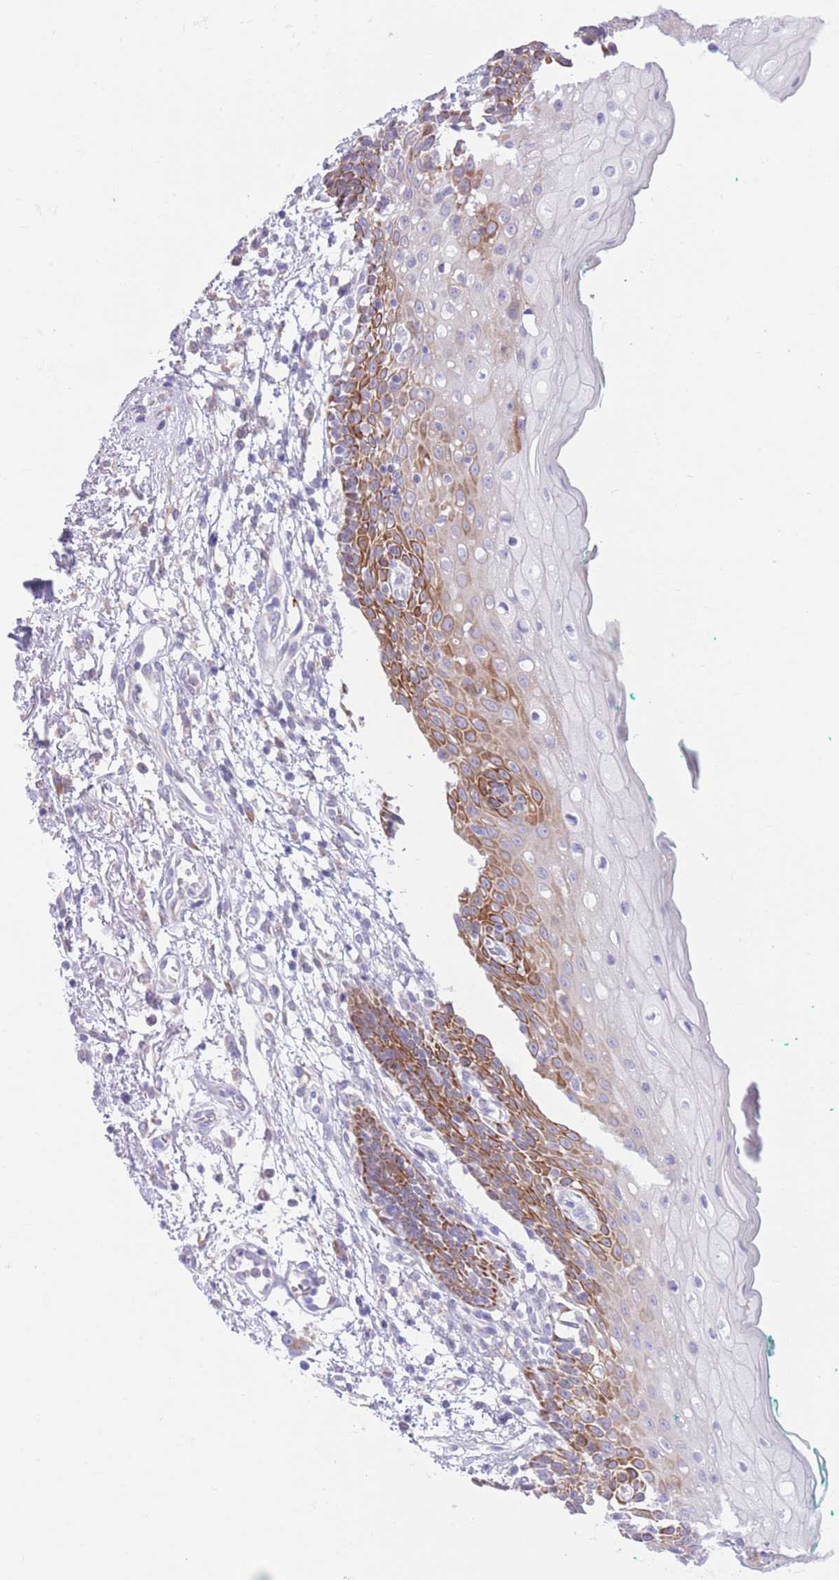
{"staining": {"intensity": "strong", "quantity": "<25%", "location": "cytoplasmic/membranous"}, "tissue": "oral mucosa", "cell_type": "Squamous epithelial cells", "image_type": "normal", "snomed": [{"axis": "morphology", "description": "Normal tissue, NOS"}, {"axis": "morphology", "description": "Squamous cell carcinoma, NOS"}, {"axis": "topography", "description": "Oral tissue"}, {"axis": "topography", "description": "Tounge, NOS"}, {"axis": "topography", "description": "Head-Neck"}], "caption": "Oral mucosa was stained to show a protein in brown. There is medium levels of strong cytoplasmic/membranous positivity in about <25% of squamous epithelial cells.", "gene": "MYDGF", "patient": {"sex": "male", "age": 79}}